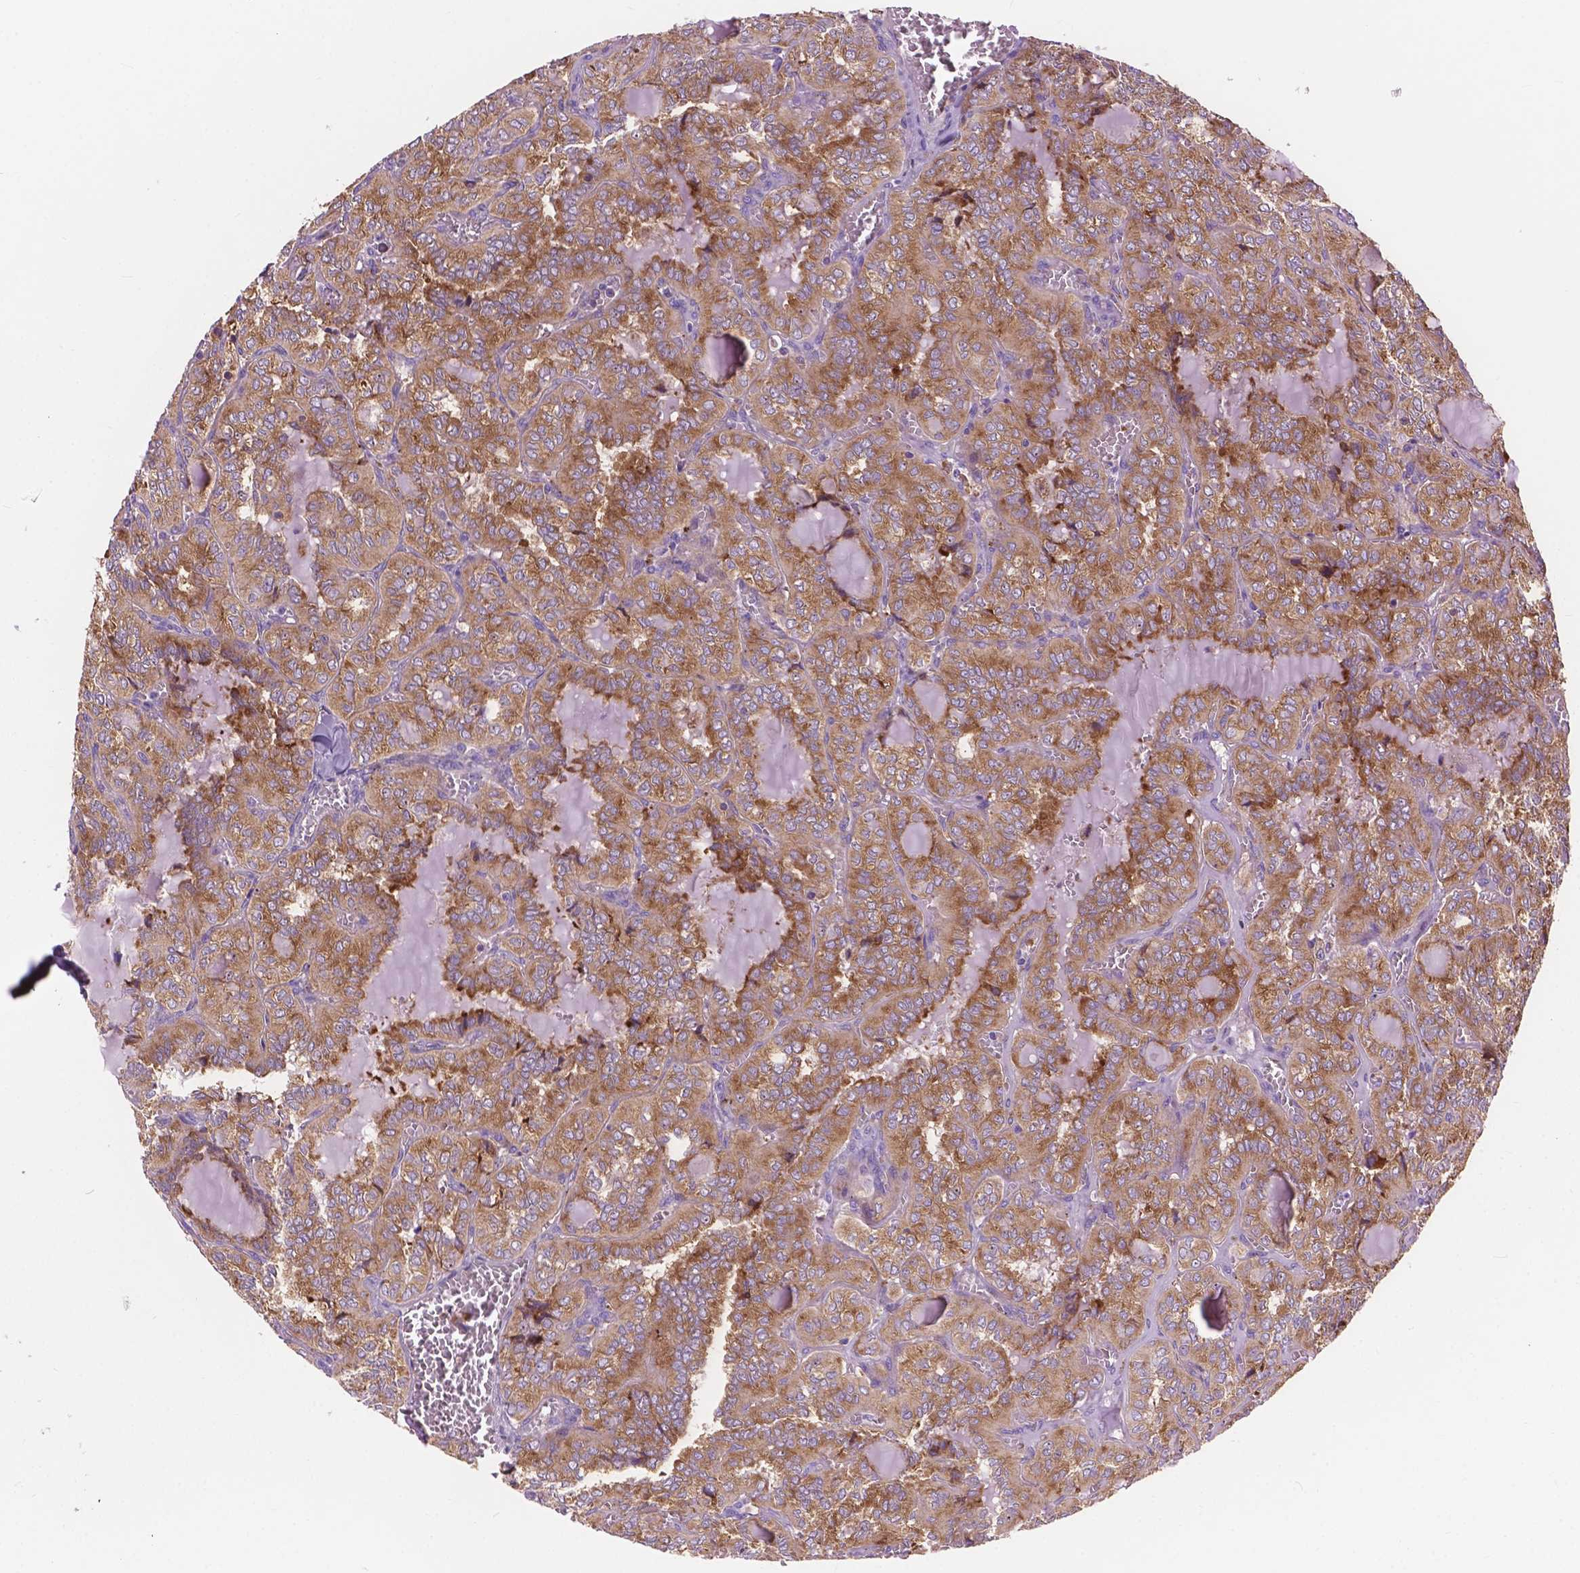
{"staining": {"intensity": "moderate", "quantity": ">75%", "location": "cytoplasmic/membranous"}, "tissue": "thyroid cancer", "cell_type": "Tumor cells", "image_type": "cancer", "snomed": [{"axis": "morphology", "description": "Papillary adenocarcinoma, NOS"}, {"axis": "topography", "description": "Thyroid gland"}], "caption": "High-power microscopy captured an immunohistochemistry photomicrograph of thyroid cancer (papillary adenocarcinoma), revealing moderate cytoplasmic/membranous expression in approximately >75% of tumor cells. (DAB (3,3'-diaminobenzidine) IHC, brown staining for protein, blue staining for nuclei).", "gene": "RPL37A", "patient": {"sex": "female", "age": 41}}